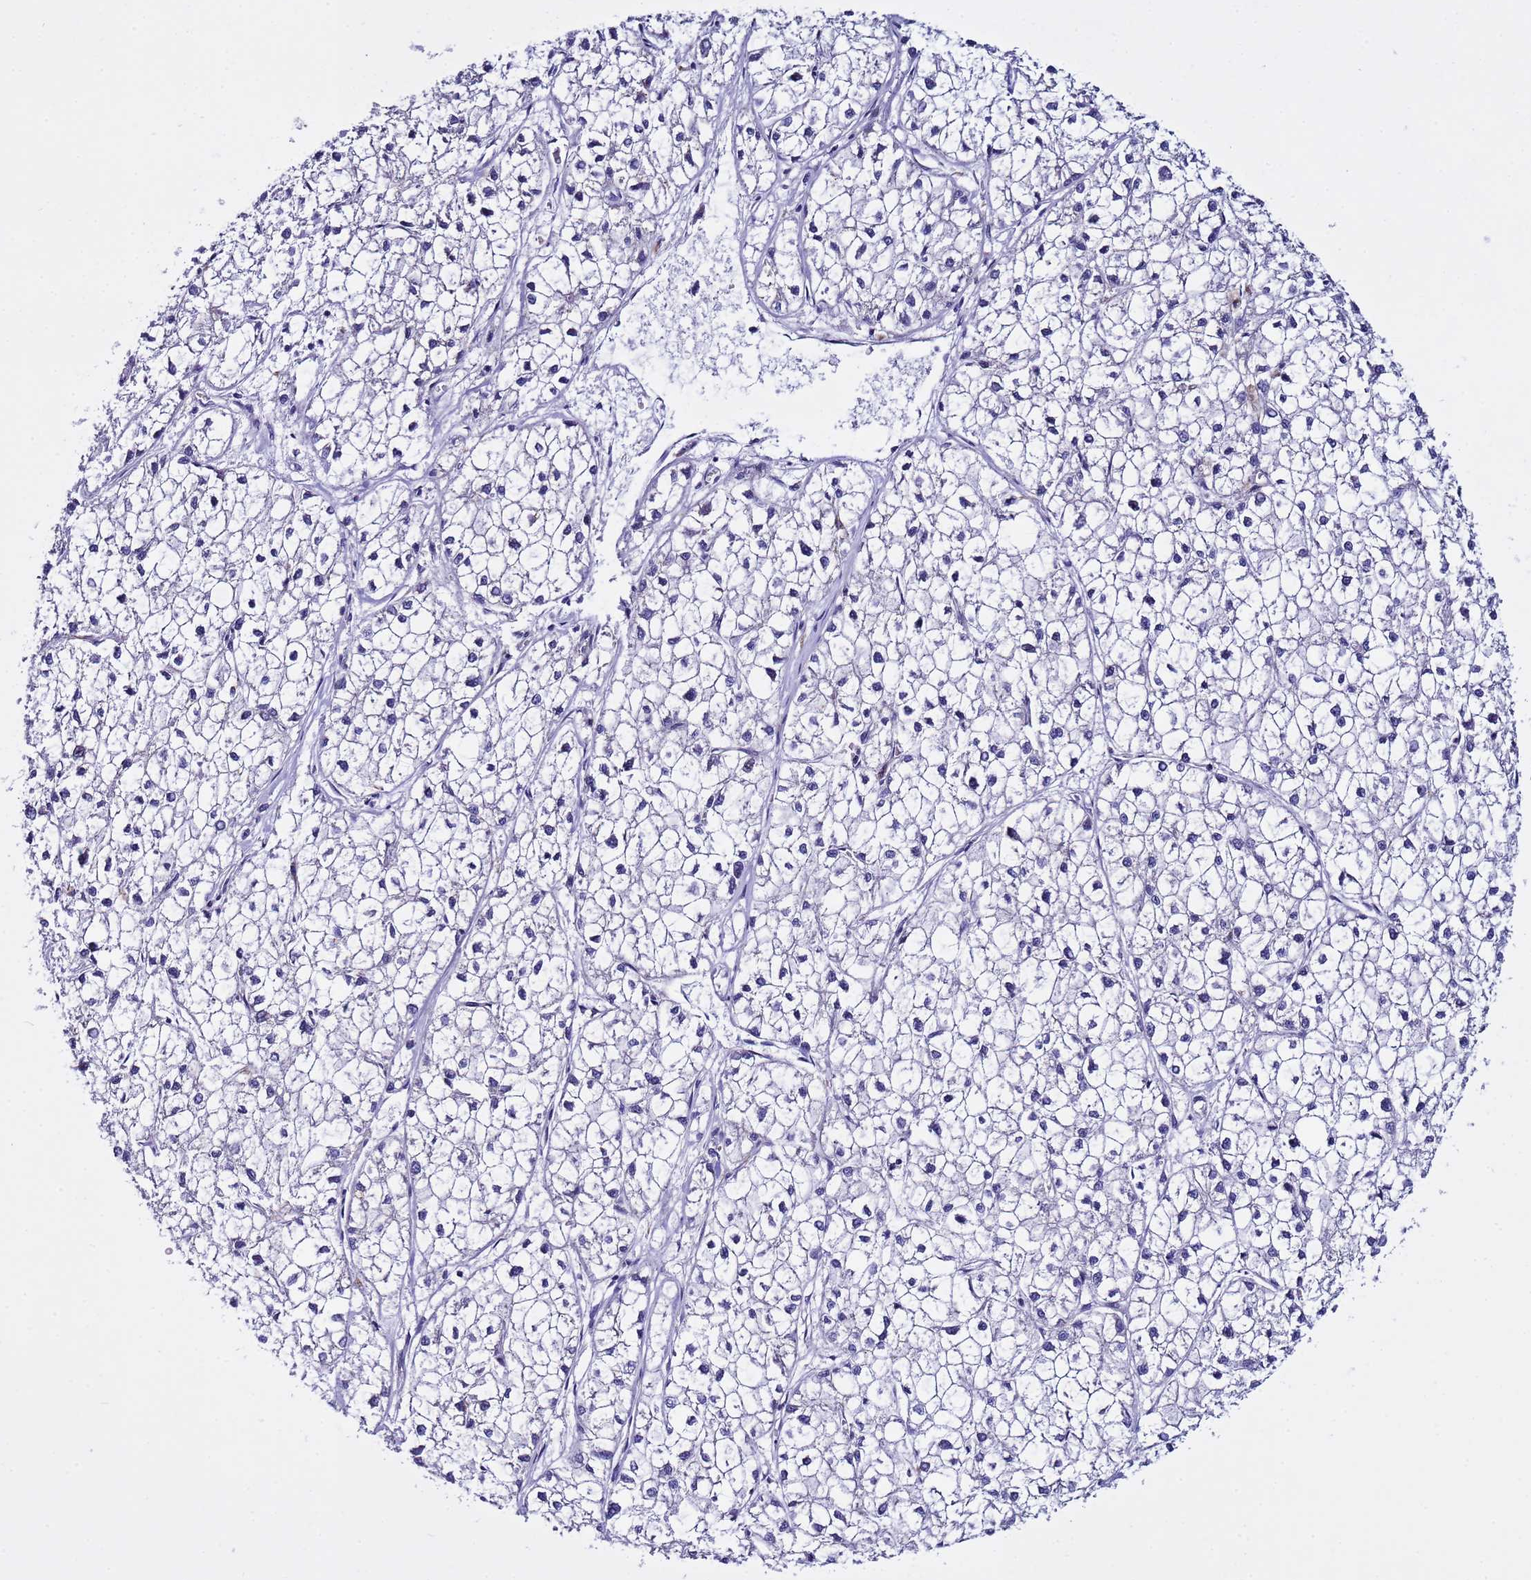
{"staining": {"intensity": "negative", "quantity": "none", "location": "none"}, "tissue": "liver cancer", "cell_type": "Tumor cells", "image_type": "cancer", "snomed": [{"axis": "morphology", "description": "Carcinoma, Hepatocellular, NOS"}, {"axis": "topography", "description": "Liver"}], "caption": "Immunohistochemistry image of neoplastic tissue: liver cancer stained with DAB reveals no significant protein expression in tumor cells.", "gene": "IGSF11", "patient": {"sex": "female", "age": 43}}